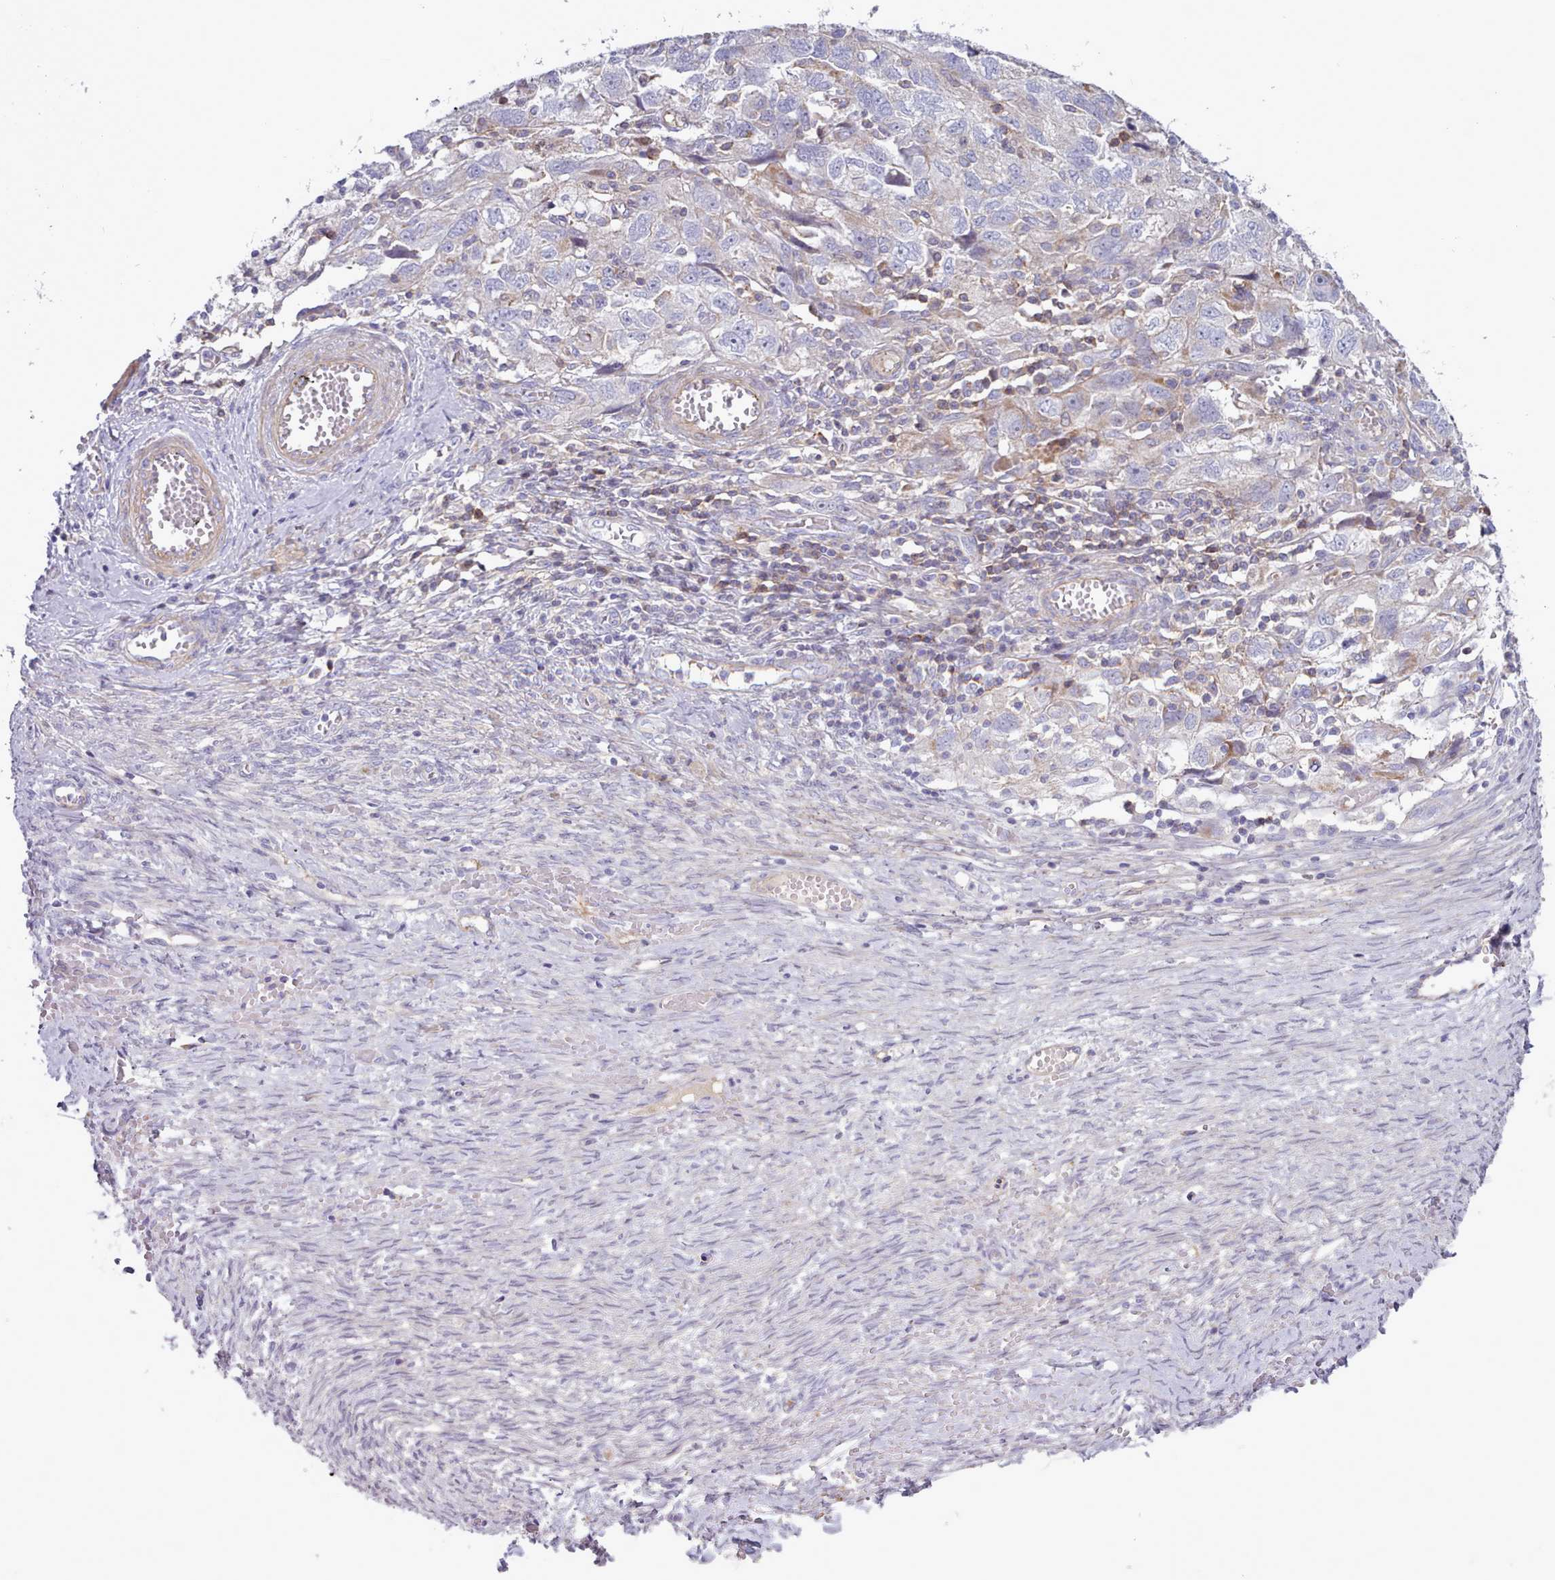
{"staining": {"intensity": "weak", "quantity": "25%-75%", "location": "cytoplasmic/membranous"}, "tissue": "ovarian cancer", "cell_type": "Tumor cells", "image_type": "cancer", "snomed": [{"axis": "morphology", "description": "Carcinoma, NOS"}, {"axis": "morphology", "description": "Cystadenocarcinoma, serous, NOS"}, {"axis": "topography", "description": "Ovary"}], "caption": "This image shows ovarian carcinoma stained with immunohistochemistry (IHC) to label a protein in brown. The cytoplasmic/membranous of tumor cells show weak positivity for the protein. Nuclei are counter-stained blue.", "gene": "TENT4B", "patient": {"sex": "female", "age": 69}}